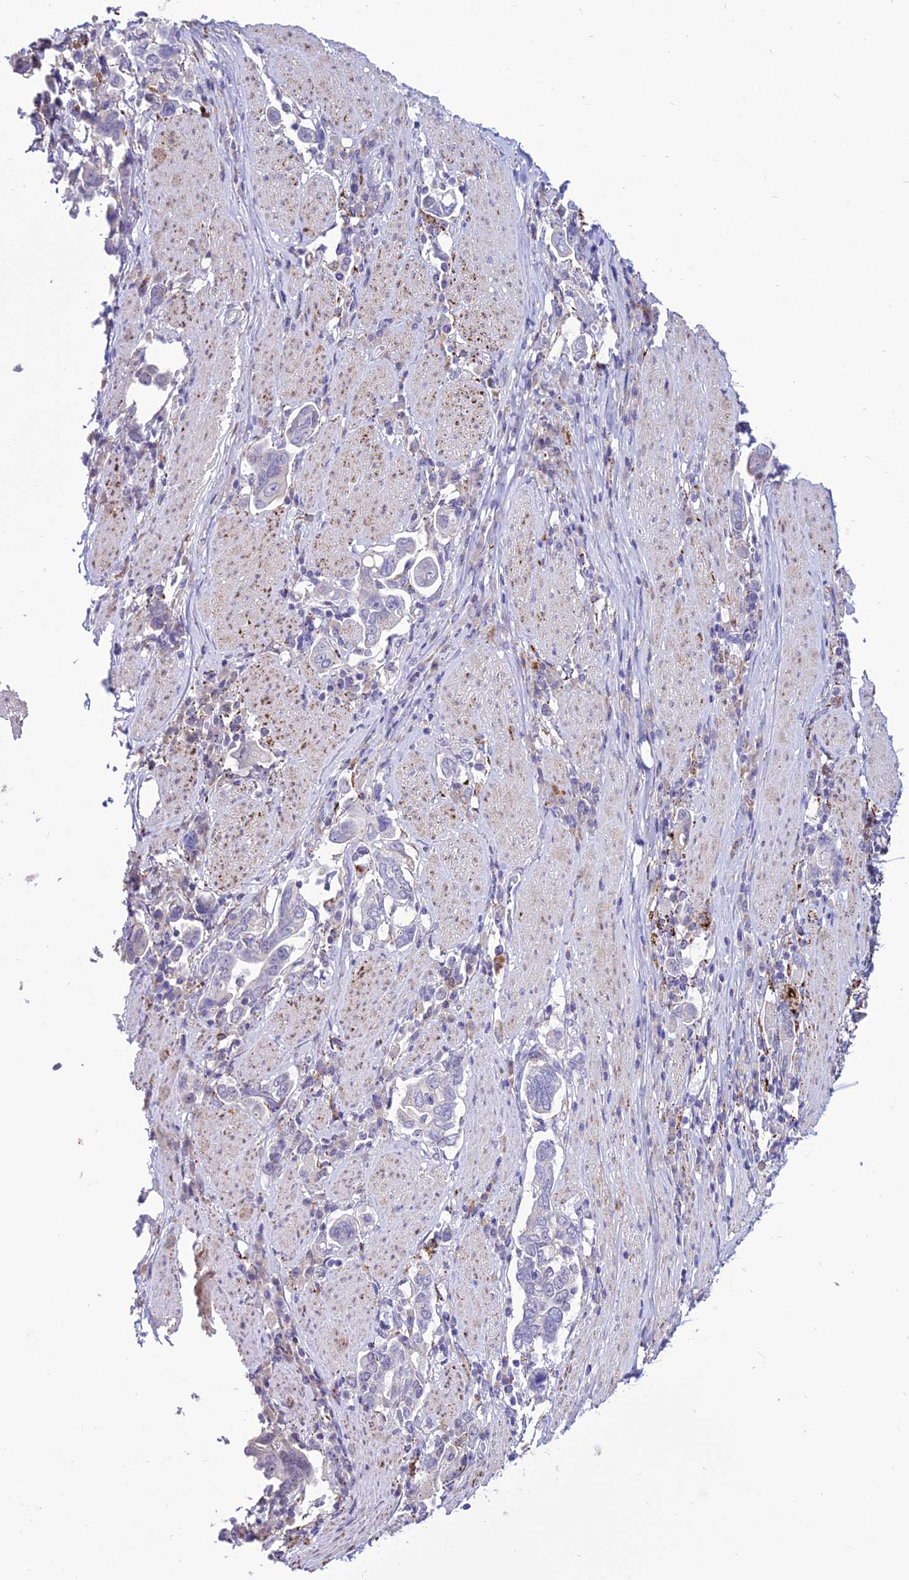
{"staining": {"intensity": "negative", "quantity": "none", "location": "none"}, "tissue": "stomach cancer", "cell_type": "Tumor cells", "image_type": "cancer", "snomed": [{"axis": "morphology", "description": "Adenocarcinoma, NOS"}, {"axis": "topography", "description": "Stomach, upper"}, {"axis": "topography", "description": "Stomach"}], "caption": "This is an immunohistochemistry micrograph of human stomach cancer (adenocarcinoma). There is no staining in tumor cells.", "gene": "C6orf163", "patient": {"sex": "male", "age": 62}}